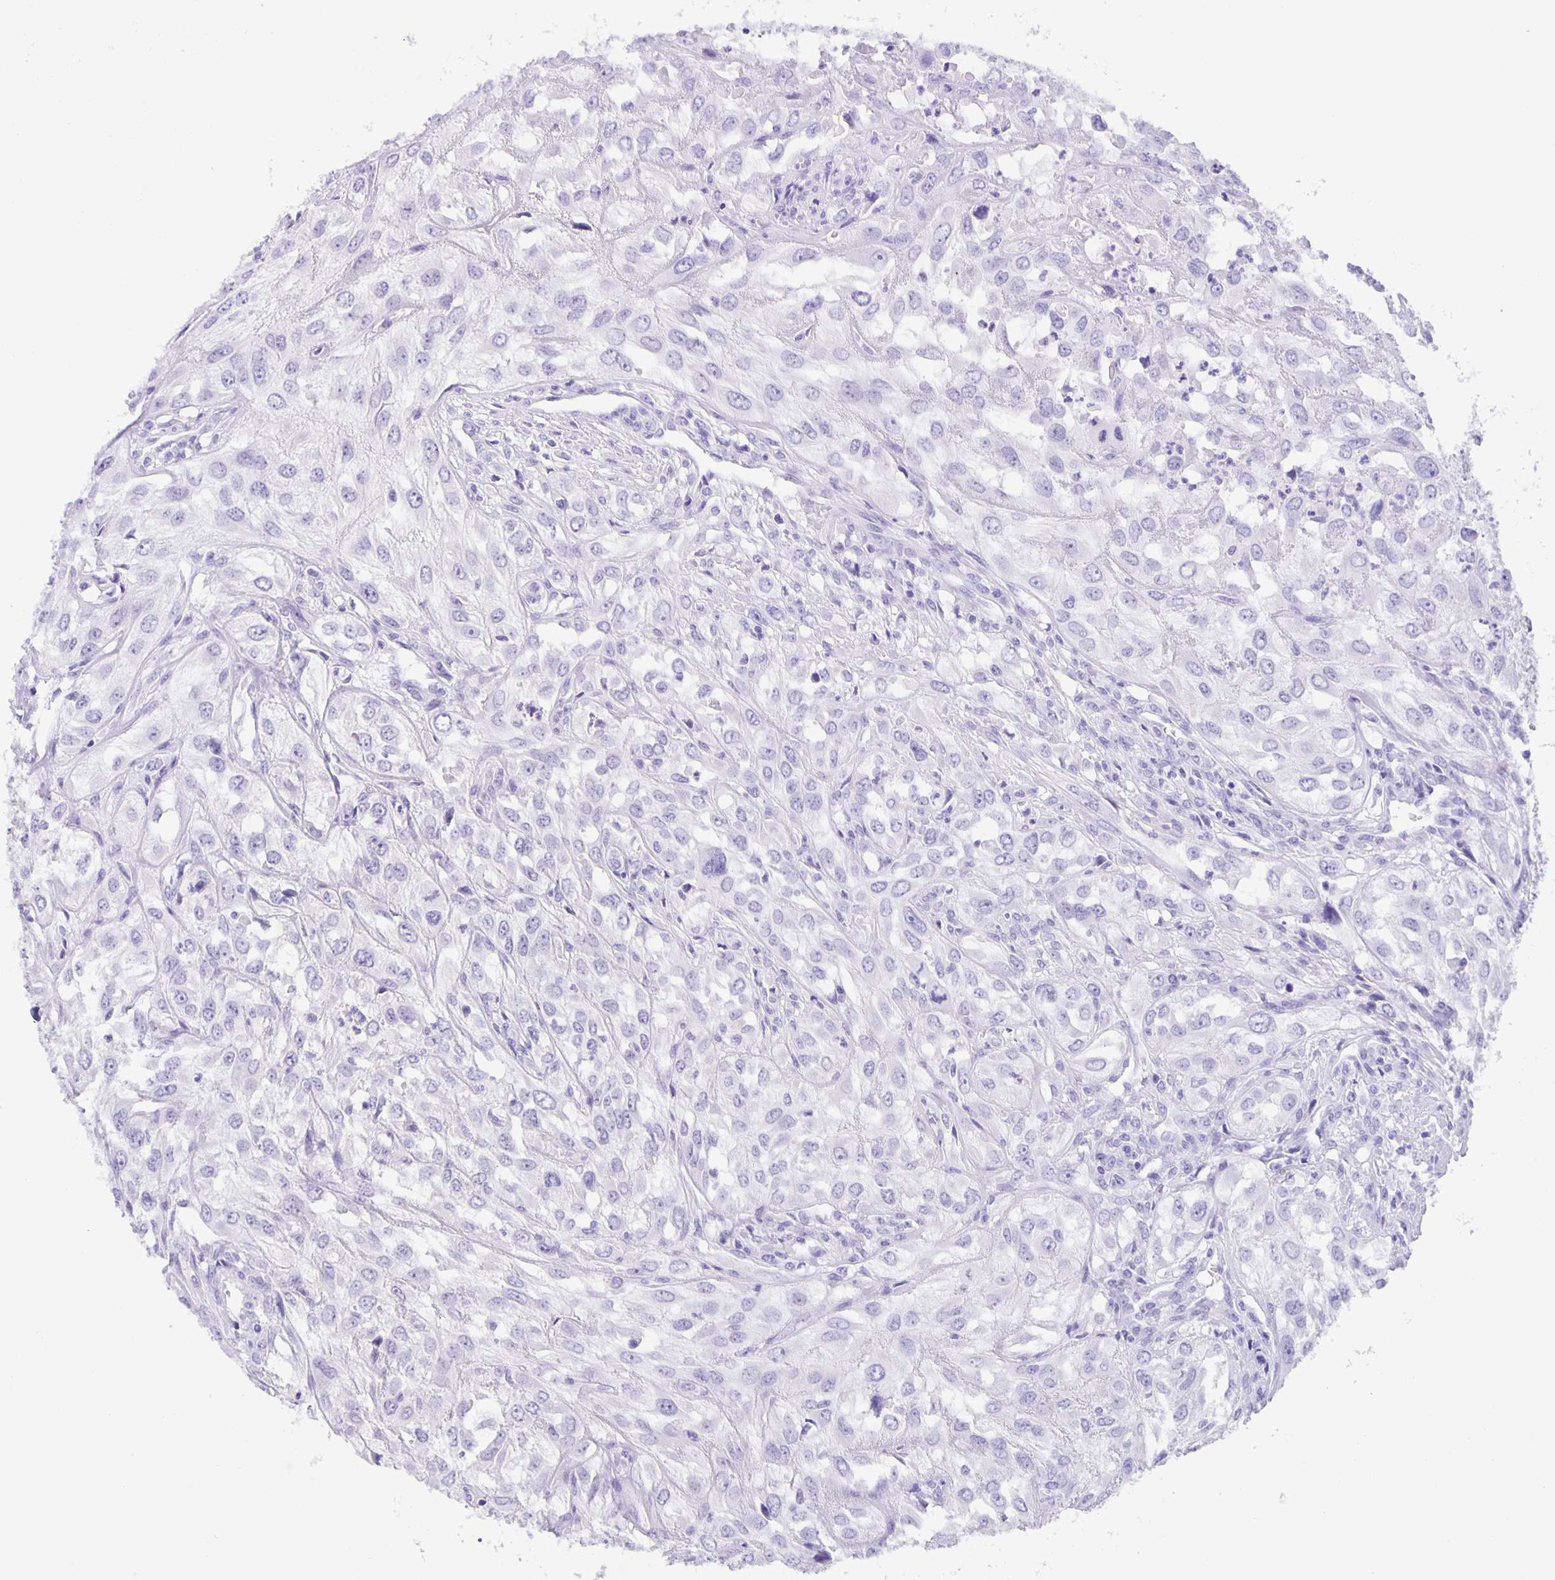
{"staining": {"intensity": "negative", "quantity": "none", "location": "none"}, "tissue": "urothelial cancer", "cell_type": "Tumor cells", "image_type": "cancer", "snomed": [{"axis": "morphology", "description": "Urothelial carcinoma, High grade"}, {"axis": "topography", "description": "Urinary bladder"}], "caption": "Immunohistochemistry micrograph of human urothelial cancer stained for a protein (brown), which reveals no staining in tumor cells.", "gene": "GUCA2A", "patient": {"sex": "male", "age": 67}}